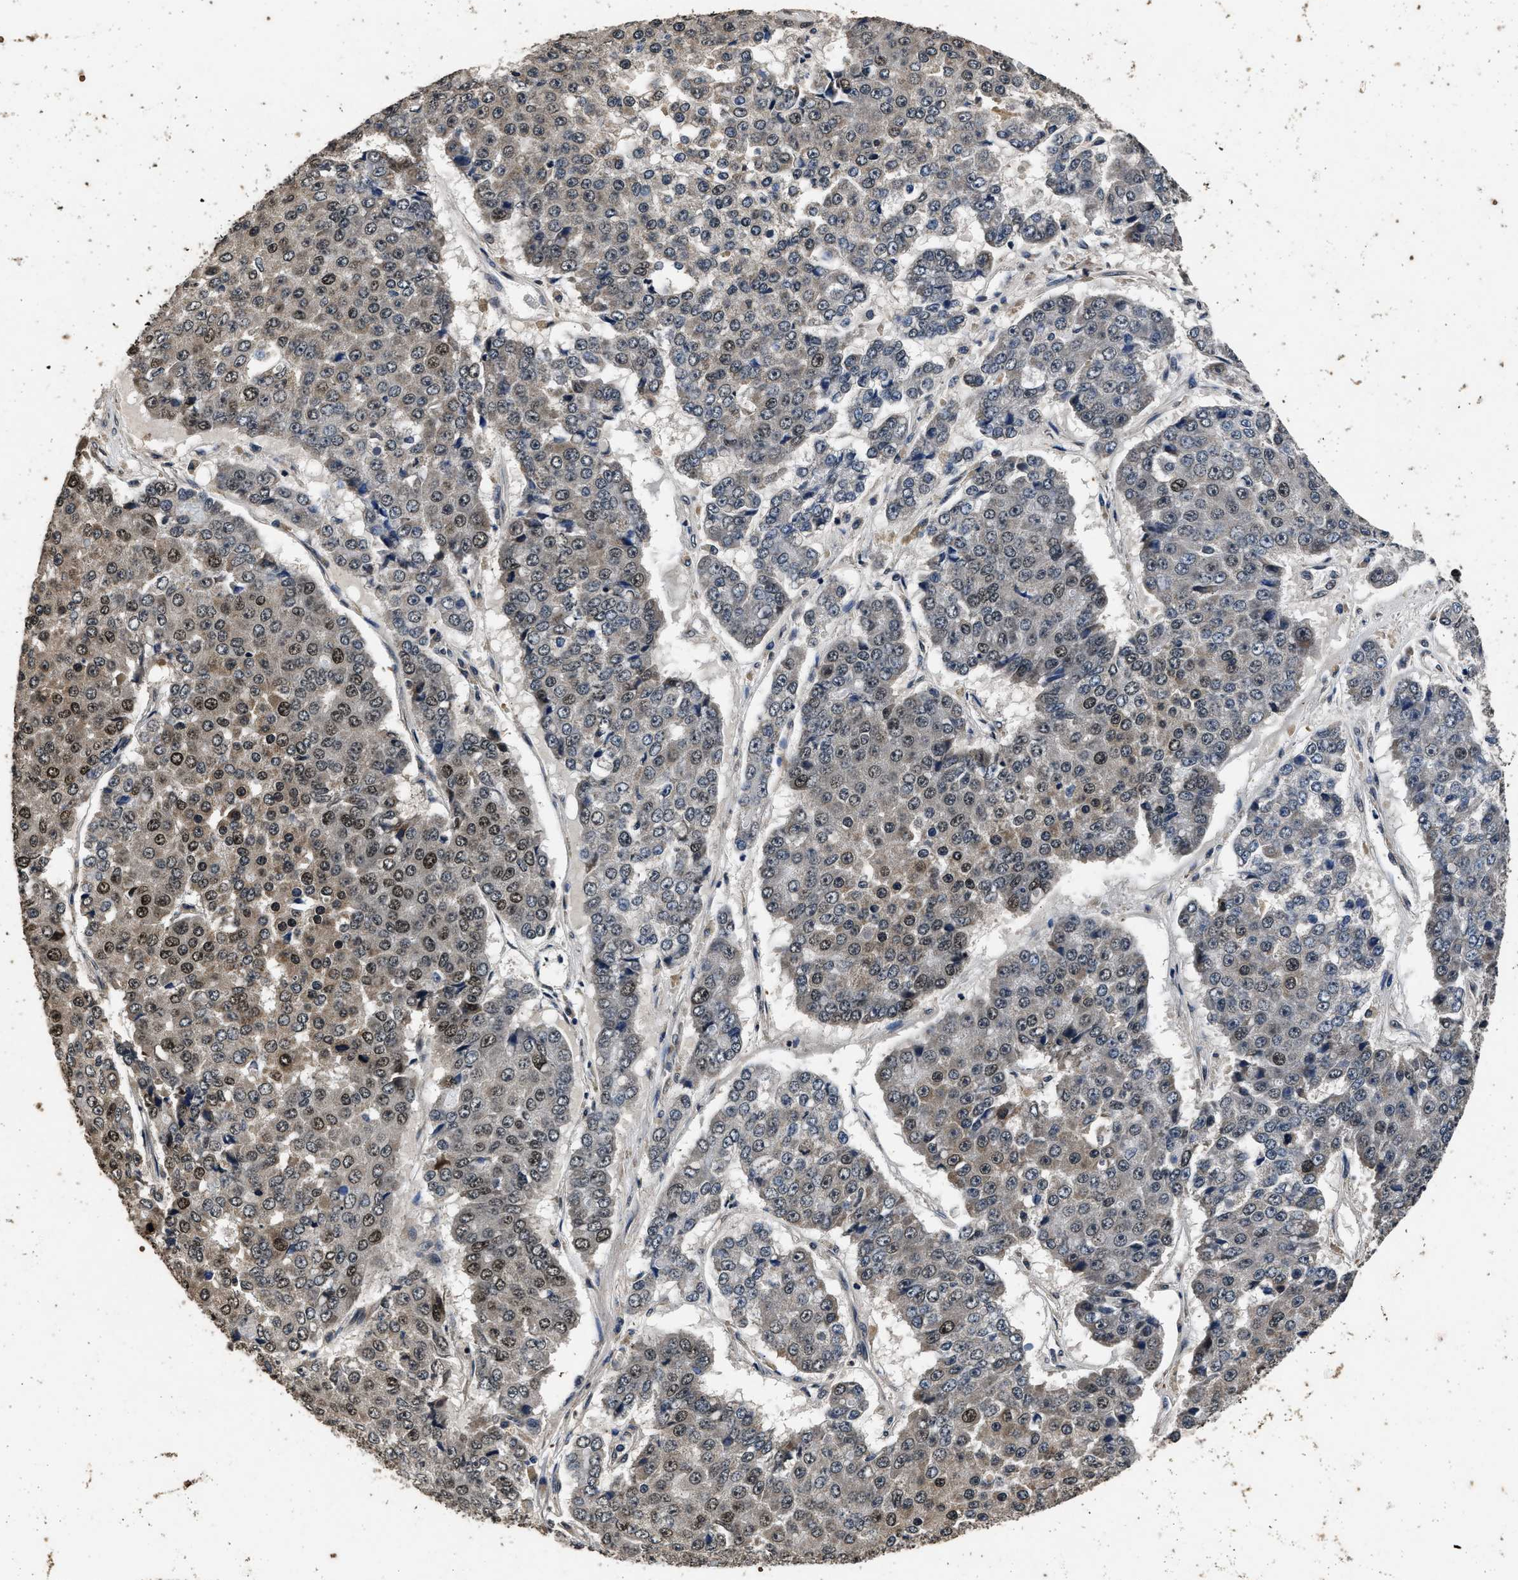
{"staining": {"intensity": "strong", "quantity": "25%-75%", "location": "cytoplasmic/membranous,nuclear"}, "tissue": "pancreatic cancer", "cell_type": "Tumor cells", "image_type": "cancer", "snomed": [{"axis": "morphology", "description": "Adenocarcinoma, NOS"}, {"axis": "topography", "description": "Pancreas"}], "caption": "A brown stain highlights strong cytoplasmic/membranous and nuclear staining of a protein in pancreatic adenocarcinoma tumor cells.", "gene": "CSTF1", "patient": {"sex": "male", "age": 50}}